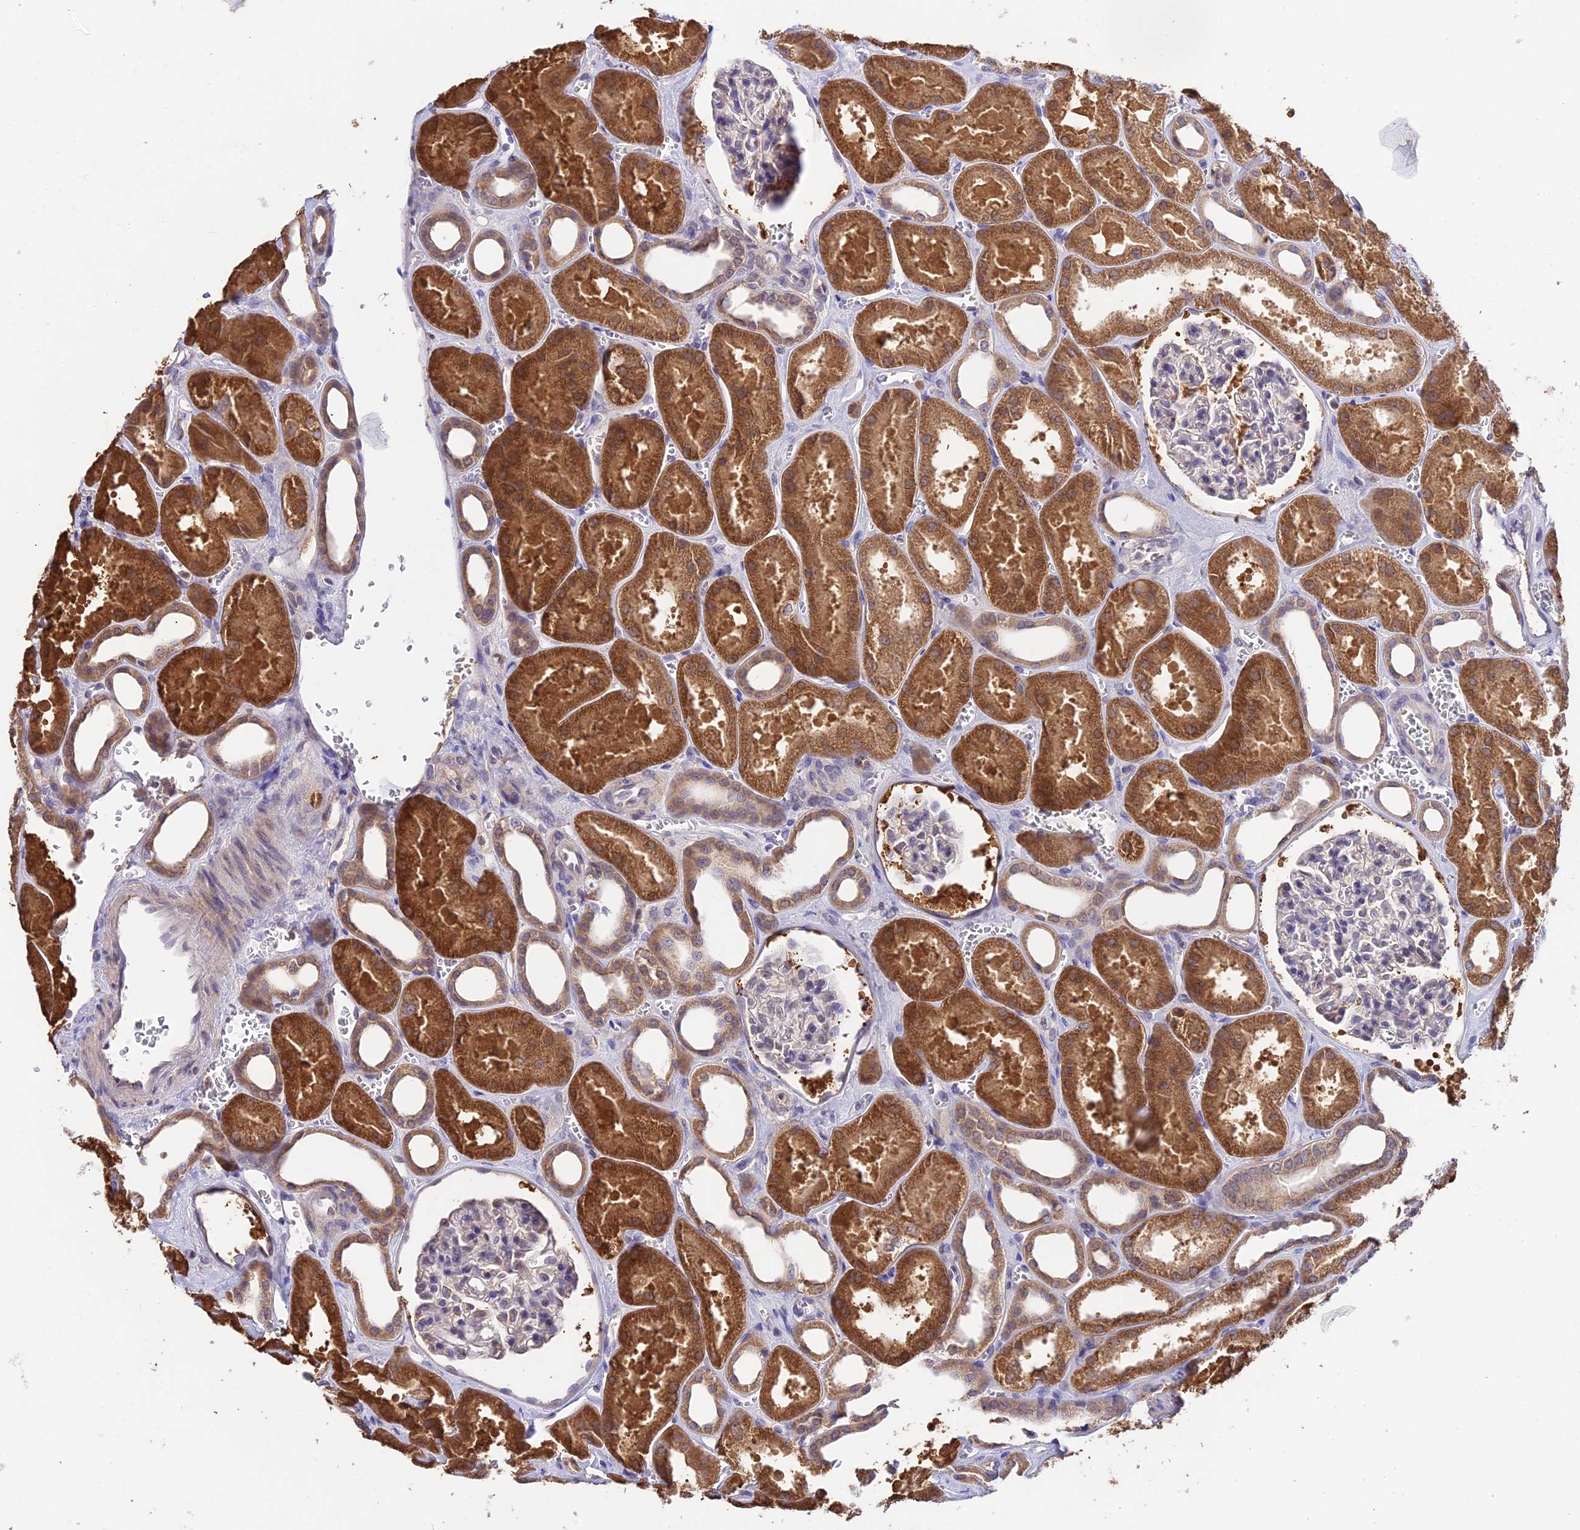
{"staining": {"intensity": "negative", "quantity": "none", "location": "none"}, "tissue": "kidney", "cell_type": "Cells in glomeruli", "image_type": "normal", "snomed": [{"axis": "morphology", "description": "Normal tissue, NOS"}, {"axis": "morphology", "description": "Adenocarcinoma, NOS"}, {"axis": "topography", "description": "Kidney"}], "caption": "Photomicrograph shows no significant protein expression in cells in glomeruli of benign kidney.", "gene": "PGK1", "patient": {"sex": "female", "age": 68}}